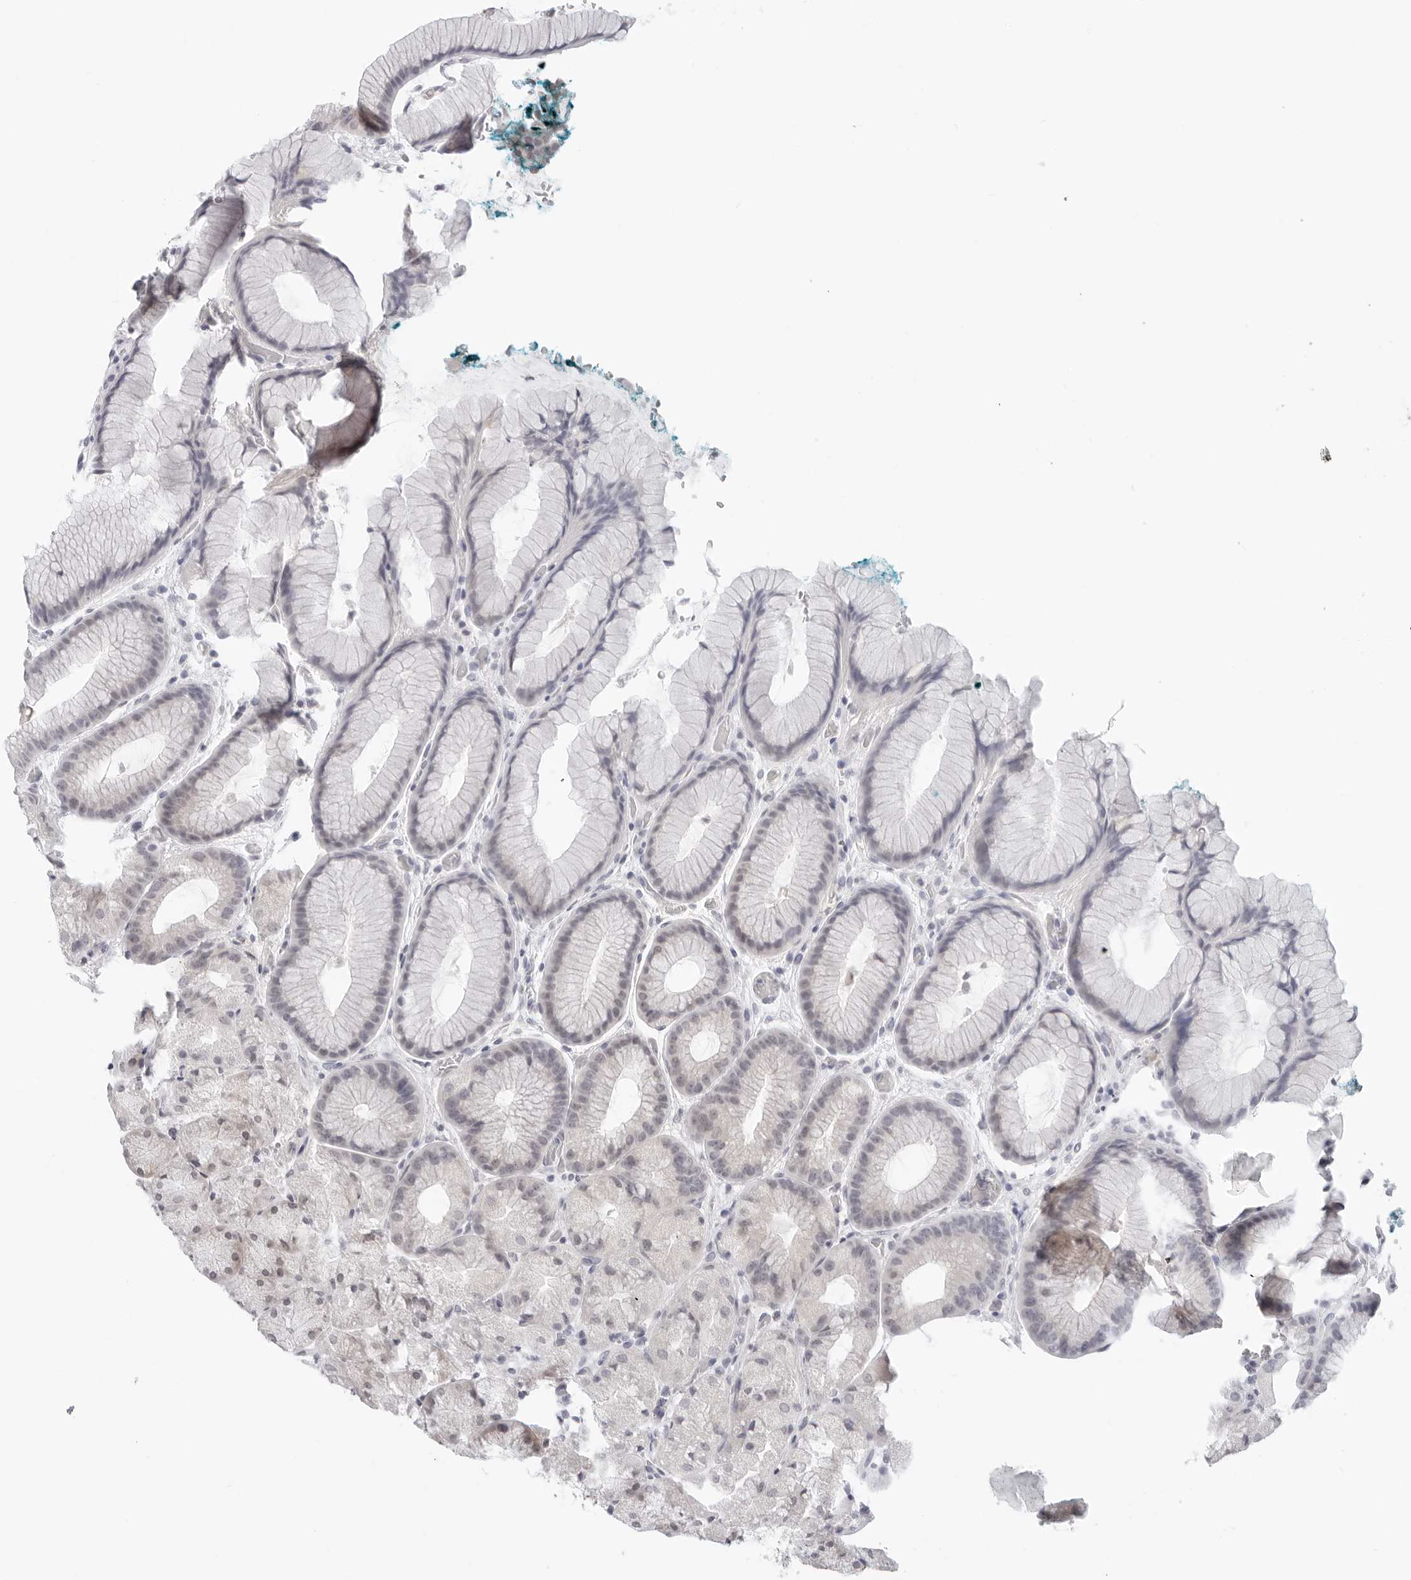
{"staining": {"intensity": "weak", "quantity": "25%-75%", "location": "cytoplasmic/membranous,nuclear"}, "tissue": "stomach", "cell_type": "Glandular cells", "image_type": "normal", "snomed": [{"axis": "morphology", "description": "Normal tissue, NOS"}, {"axis": "topography", "description": "Stomach, upper"}, {"axis": "topography", "description": "Stomach"}], "caption": "Protein staining of unremarkable stomach exhibits weak cytoplasmic/membranous,nuclear positivity in about 25%-75% of glandular cells.", "gene": "EDN2", "patient": {"sex": "male", "age": 48}}